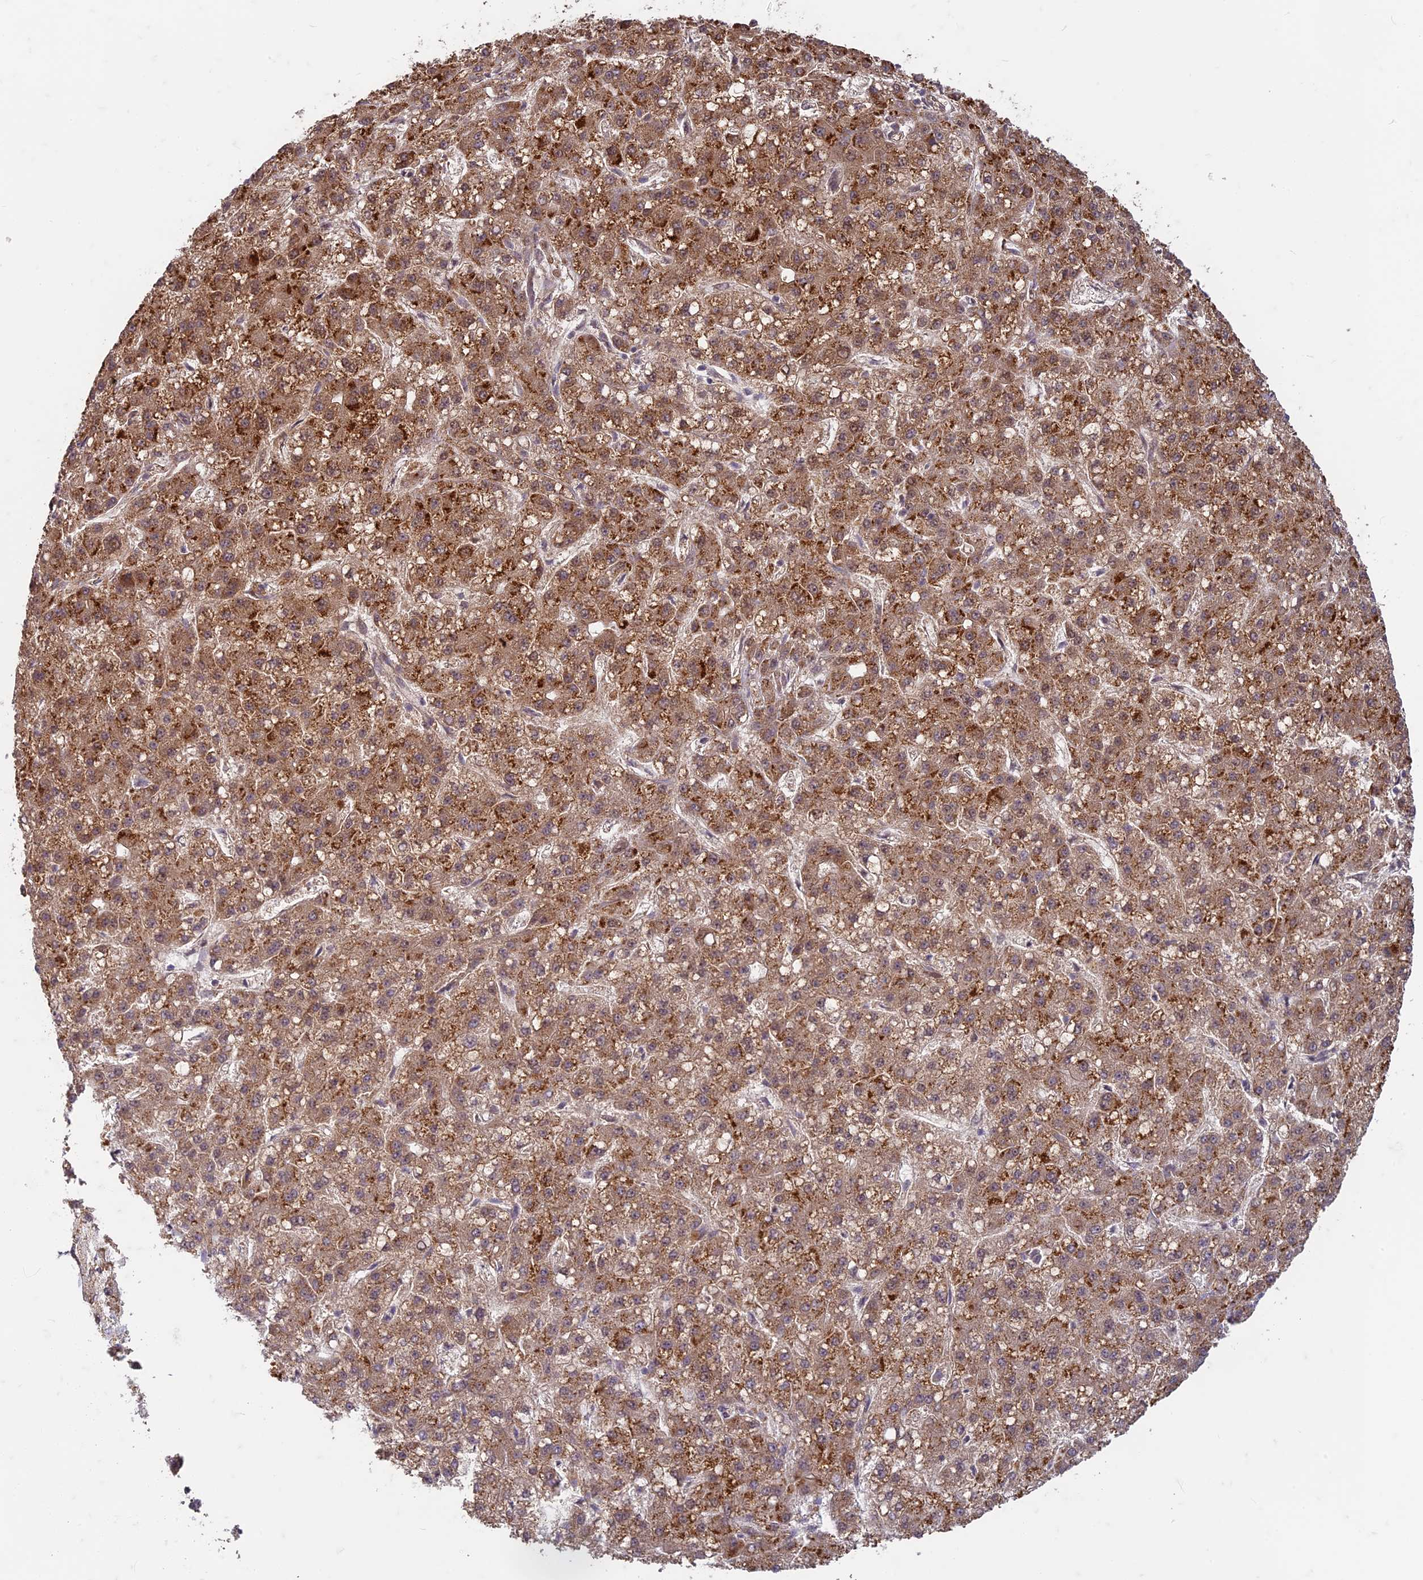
{"staining": {"intensity": "strong", "quantity": "25%-75%", "location": "cytoplasmic/membranous"}, "tissue": "liver cancer", "cell_type": "Tumor cells", "image_type": "cancer", "snomed": [{"axis": "morphology", "description": "Carcinoma, Hepatocellular, NOS"}, {"axis": "topography", "description": "Liver"}], "caption": "Liver cancer was stained to show a protein in brown. There is high levels of strong cytoplasmic/membranous staining in about 25%-75% of tumor cells. (Stains: DAB in brown, nuclei in blue, Microscopy: brightfield microscopy at high magnification).", "gene": "TCF25", "patient": {"sex": "male", "age": 67}}